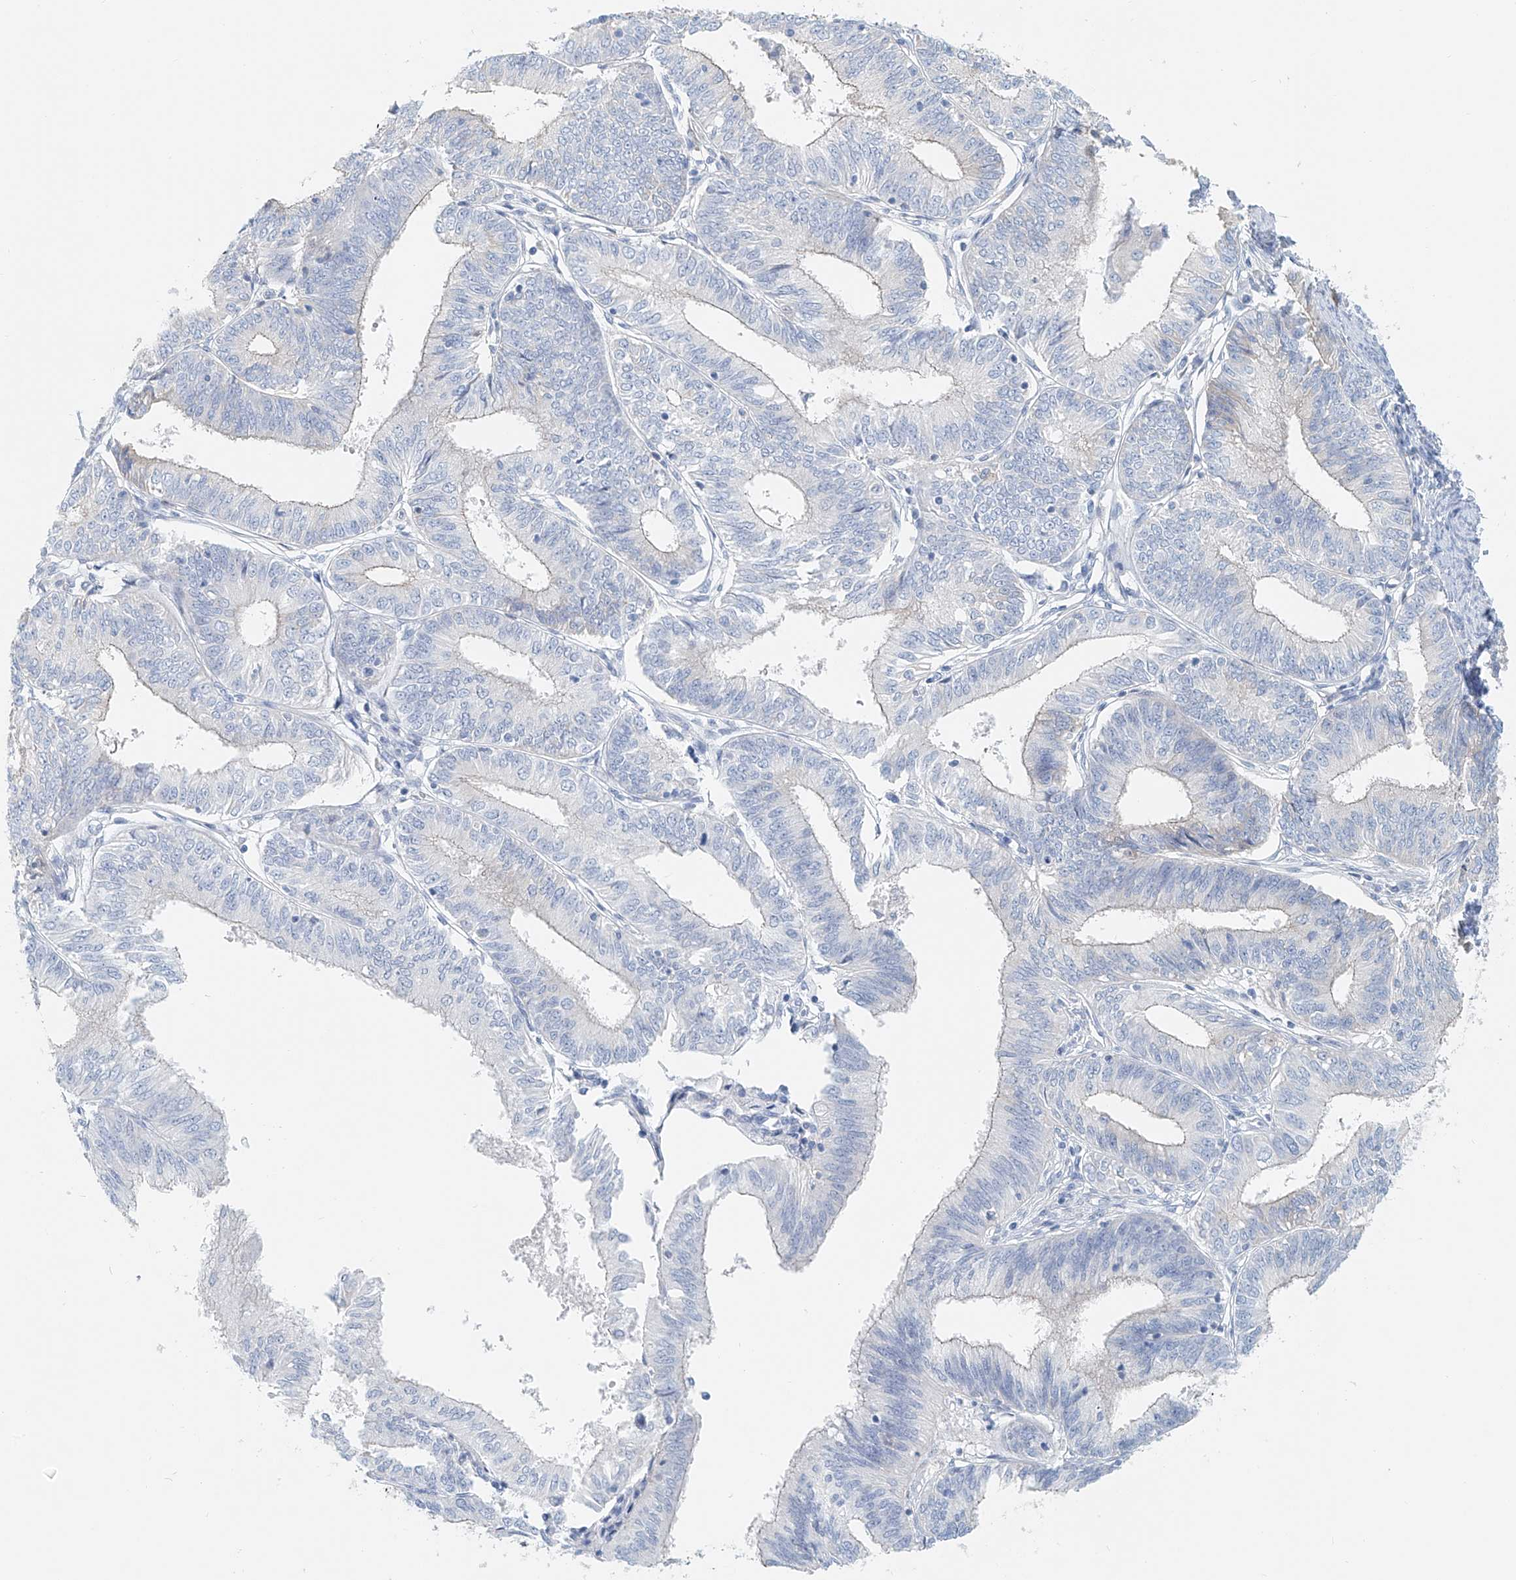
{"staining": {"intensity": "negative", "quantity": "none", "location": "none"}, "tissue": "endometrial cancer", "cell_type": "Tumor cells", "image_type": "cancer", "snomed": [{"axis": "morphology", "description": "Adenocarcinoma, NOS"}, {"axis": "topography", "description": "Endometrium"}], "caption": "High power microscopy image of an IHC photomicrograph of adenocarcinoma (endometrial), revealing no significant positivity in tumor cells.", "gene": "FRYL", "patient": {"sex": "female", "age": 51}}